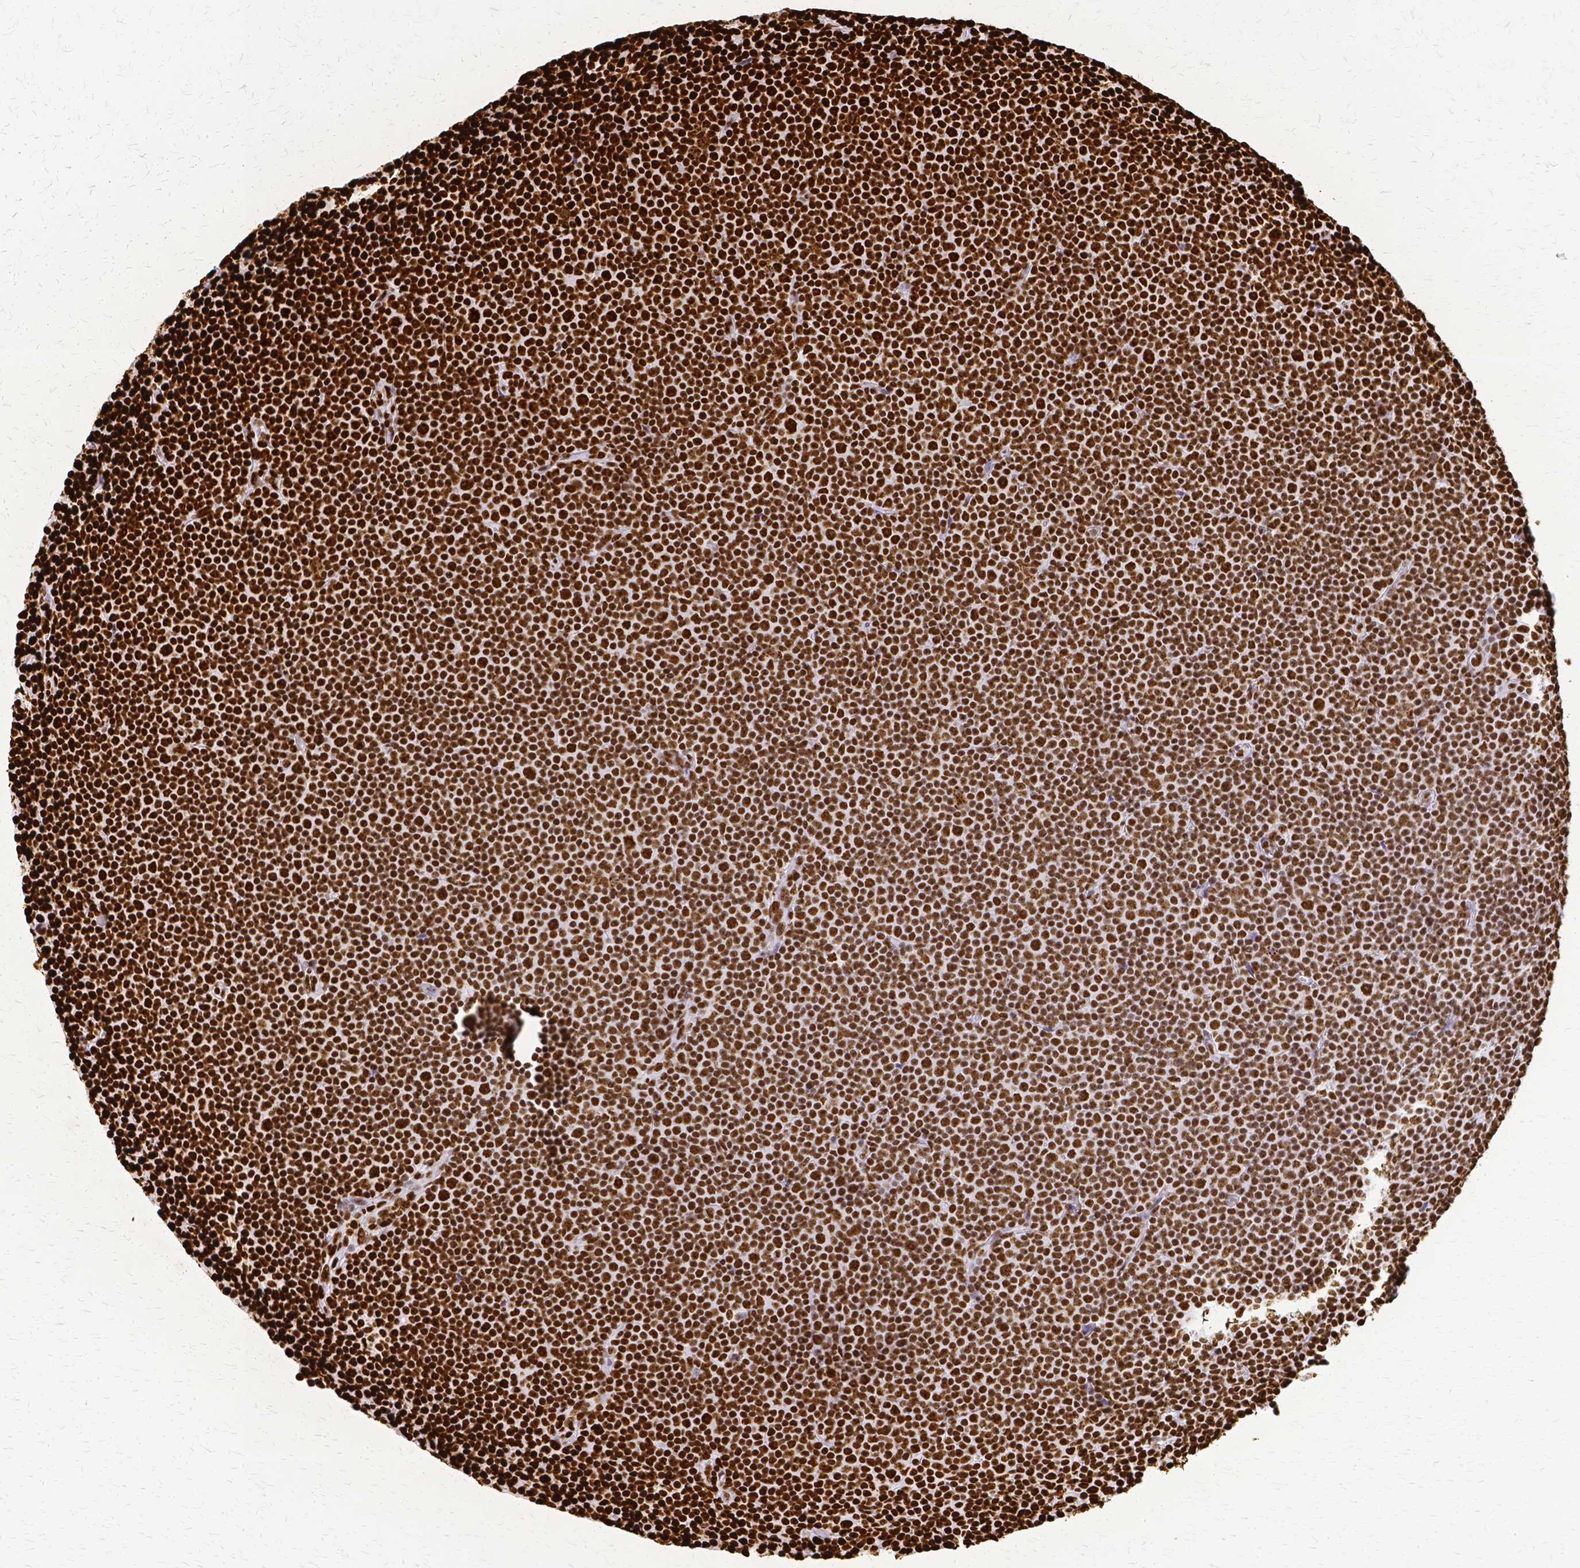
{"staining": {"intensity": "strong", "quantity": ">75%", "location": "nuclear"}, "tissue": "lymphoma", "cell_type": "Tumor cells", "image_type": "cancer", "snomed": [{"axis": "morphology", "description": "Malignant lymphoma, non-Hodgkin's type, Low grade"}, {"axis": "topography", "description": "Lymph node"}], "caption": "Protein expression analysis of lymphoma reveals strong nuclear expression in approximately >75% of tumor cells.", "gene": "SFPQ", "patient": {"sex": "female", "age": 67}}